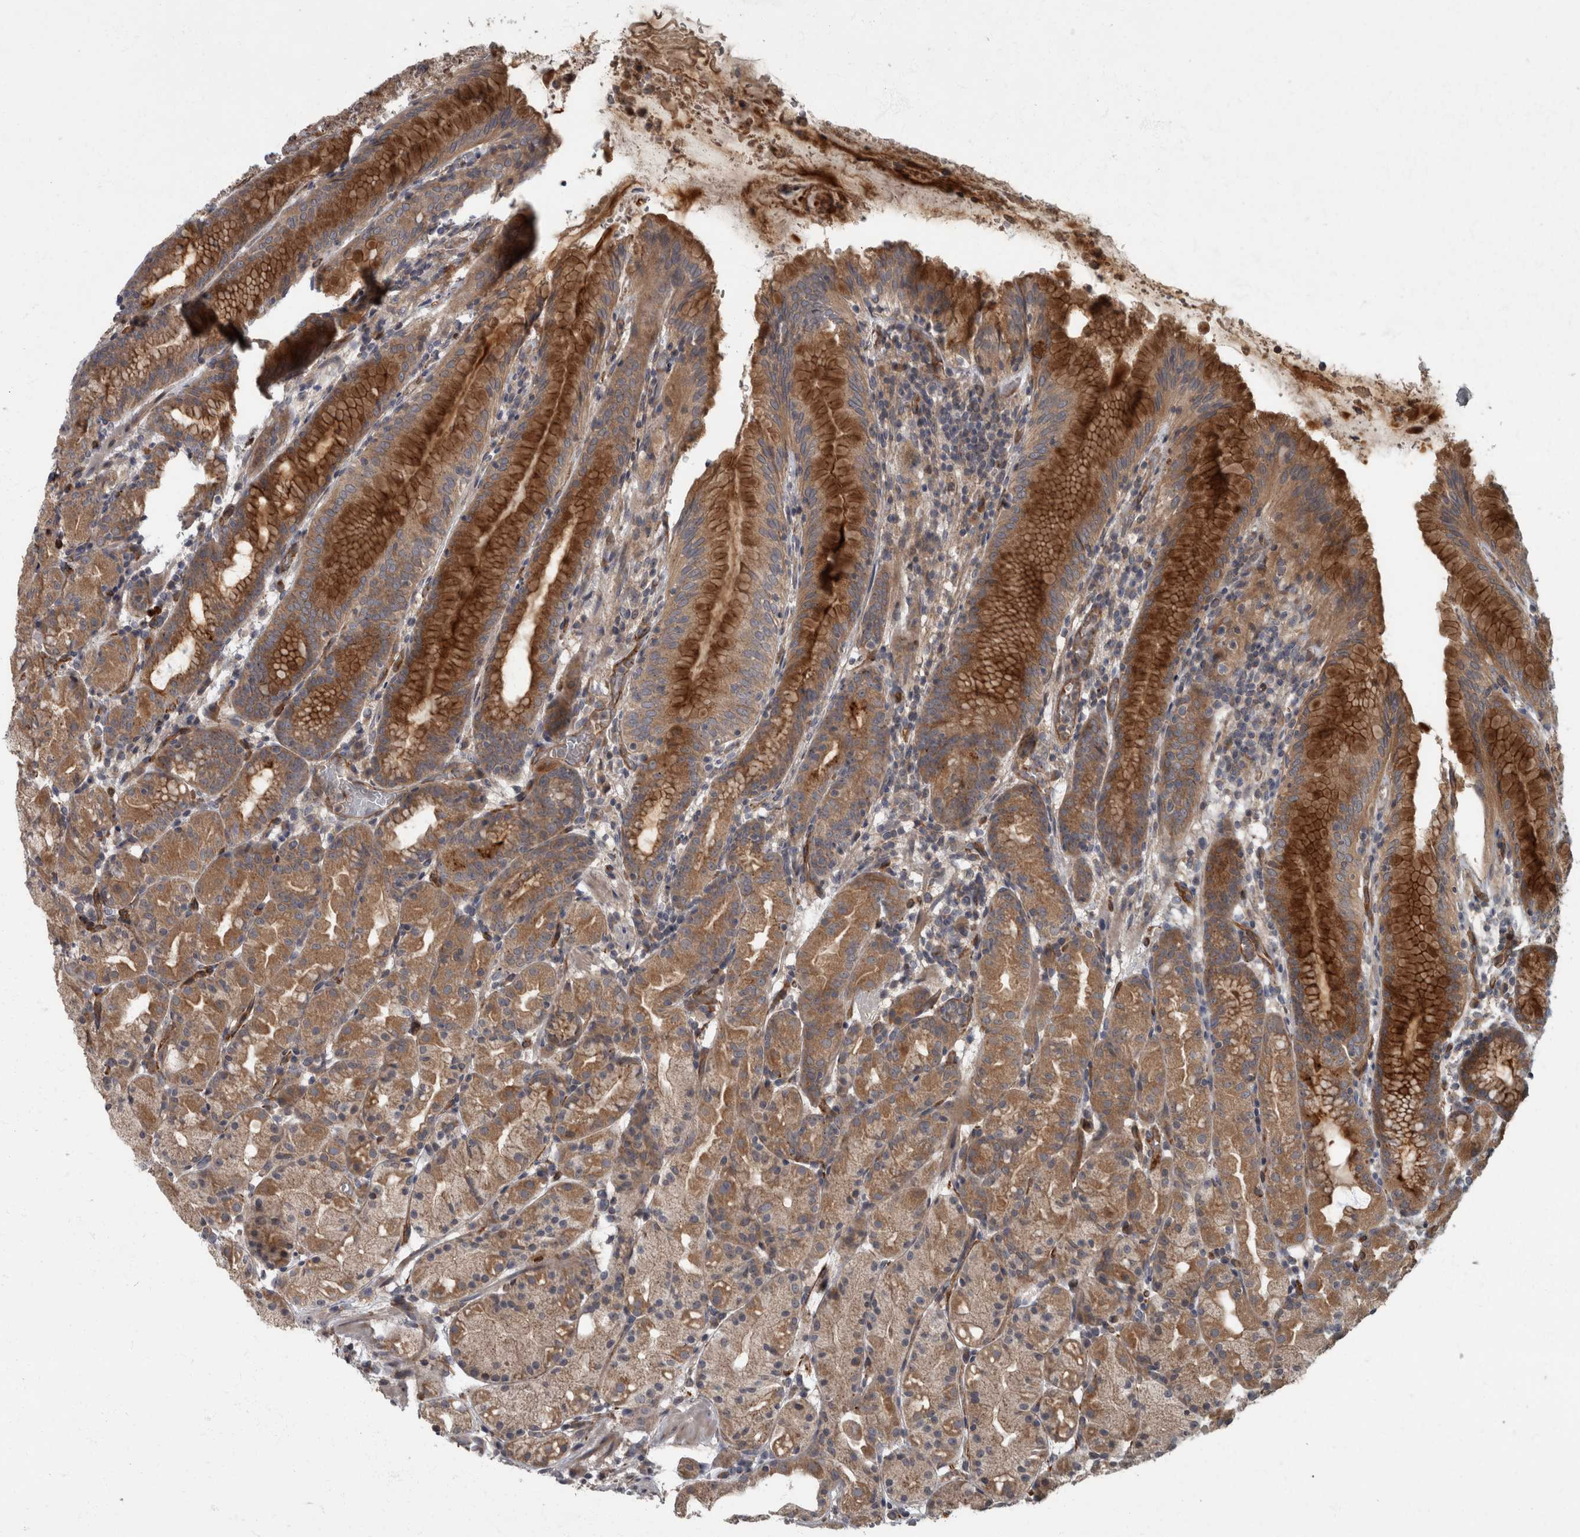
{"staining": {"intensity": "strong", "quantity": ">75%", "location": "cytoplasmic/membranous"}, "tissue": "stomach", "cell_type": "Glandular cells", "image_type": "normal", "snomed": [{"axis": "morphology", "description": "Normal tissue, NOS"}, {"axis": "topography", "description": "Stomach, upper"}], "caption": "A high-resolution photomicrograph shows immunohistochemistry staining of benign stomach, which reveals strong cytoplasmic/membranous positivity in approximately >75% of glandular cells.", "gene": "VEGFD", "patient": {"sex": "male", "age": 48}}